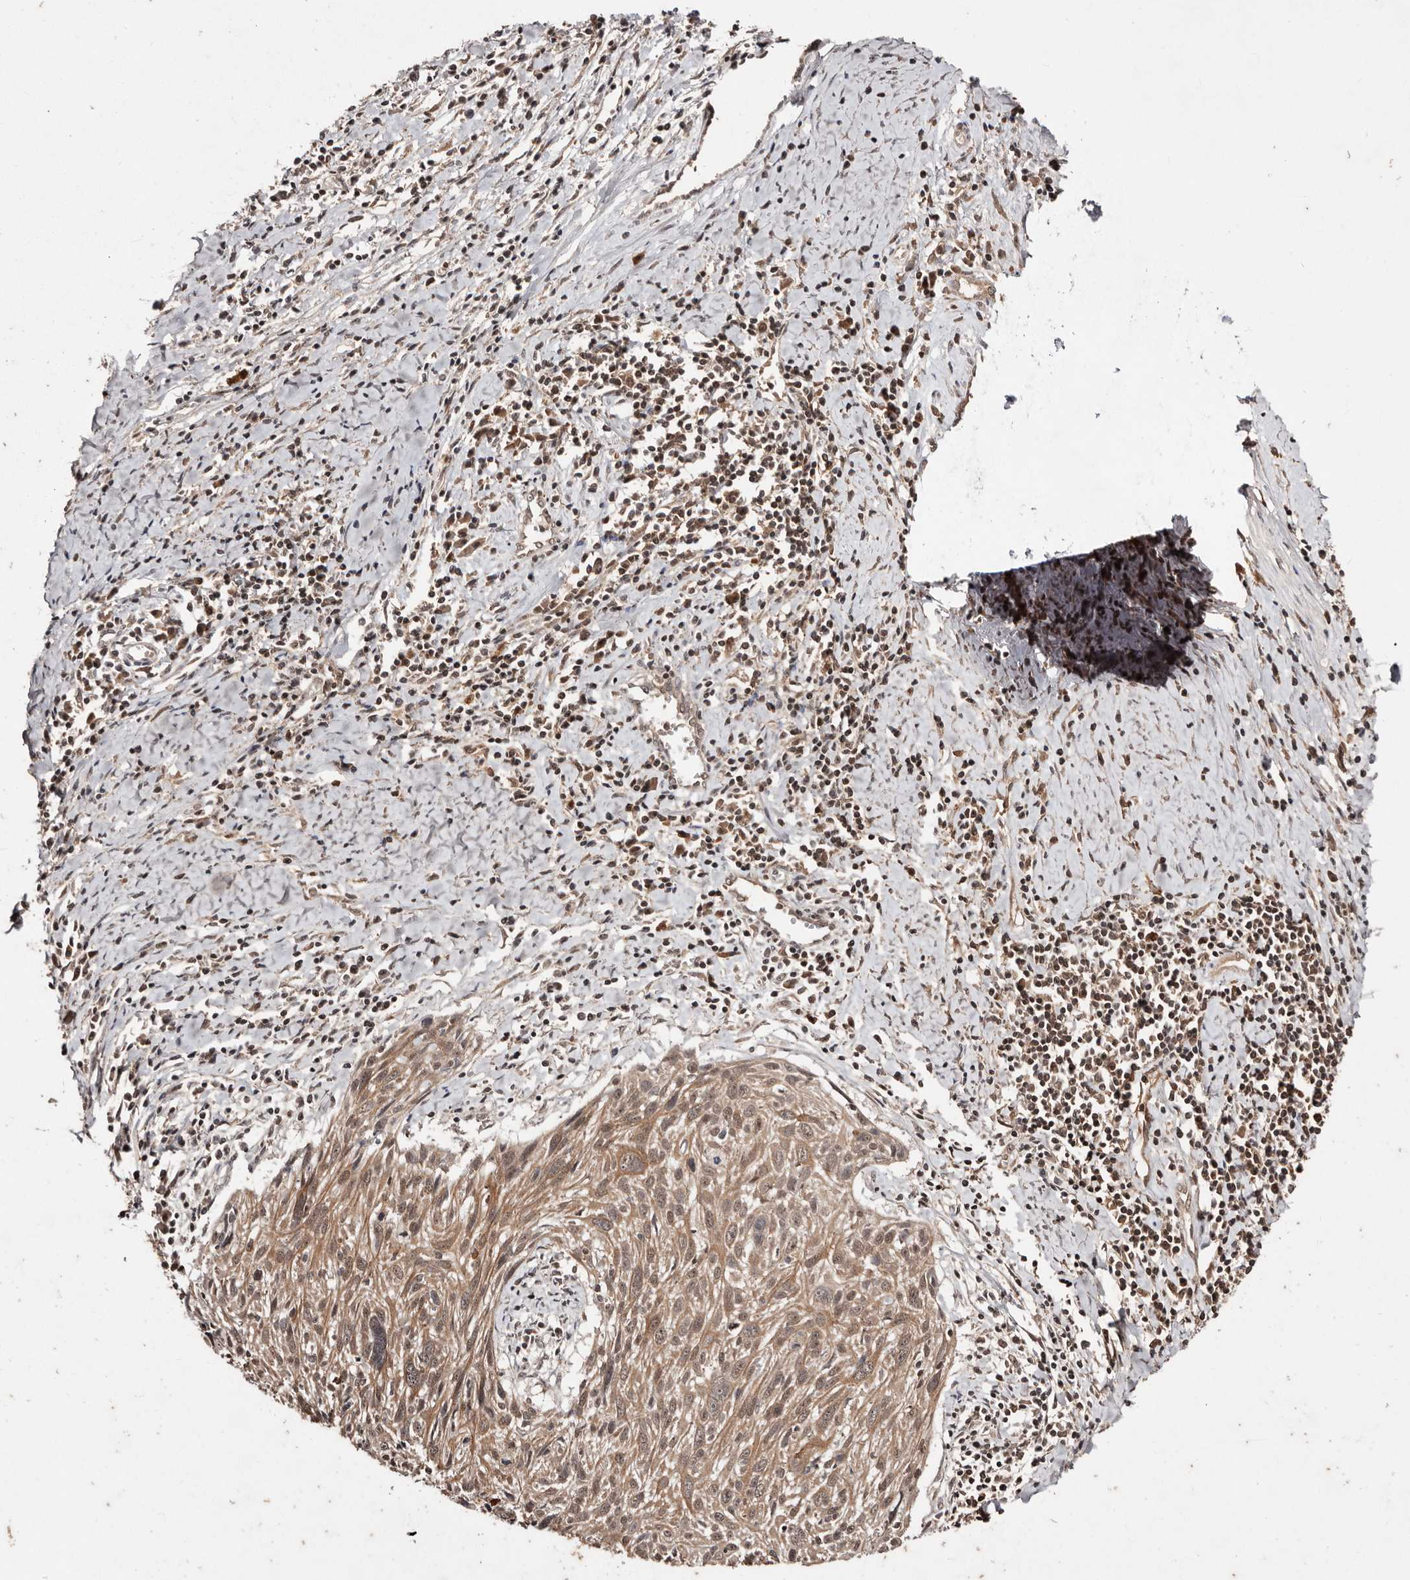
{"staining": {"intensity": "moderate", "quantity": ">75%", "location": "cytoplasmic/membranous,nuclear"}, "tissue": "cervical cancer", "cell_type": "Tumor cells", "image_type": "cancer", "snomed": [{"axis": "morphology", "description": "Squamous cell carcinoma, NOS"}, {"axis": "topography", "description": "Cervix"}], "caption": "This is a histology image of immunohistochemistry (IHC) staining of cervical cancer (squamous cell carcinoma), which shows moderate expression in the cytoplasmic/membranous and nuclear of tumor cells.", "gene": "BICRAL", "patient": {"sex": "female", "age": 51}}